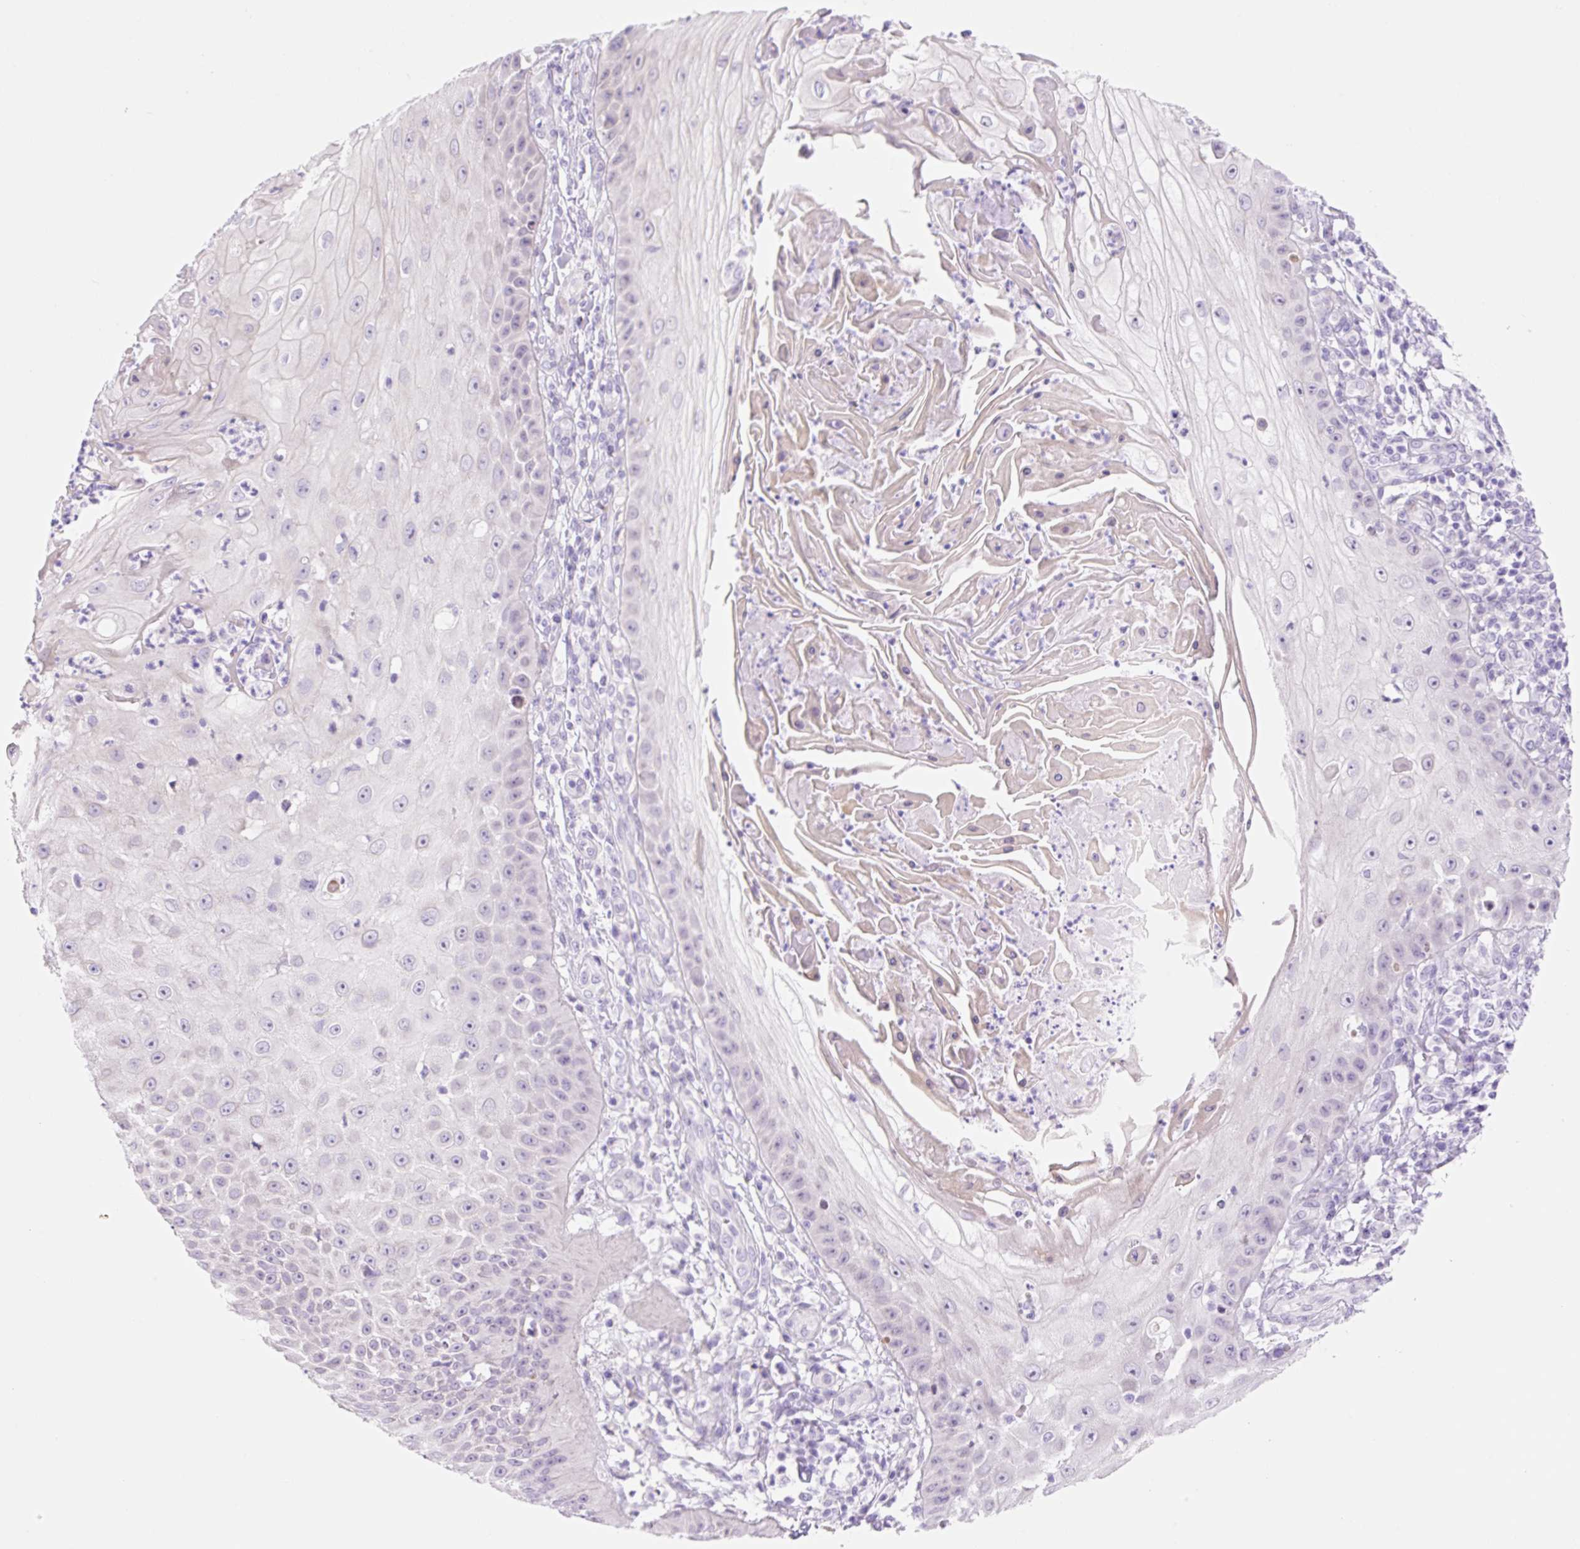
{"staining": {"intensity": "negative", "quantity": "none", "location": "none"}, "tissue": "skin cancer", "cell_type": "Tumor cells", "image_type": "cancer", "snomed": [{"axis": "morphology", "description": "Squamous cell carcinoma, NOS"}, {"axis": "topography", "description": "Skin"}], "caption": "Immunohistochemistry image of neoplastic tissue: skin squamous cell carcinoma stained with DAB (3,3'-diaminobenzidine) reveals no significant protein expression in tumor cells.", "gene": "ZNF121", "patient": {"sex": "male", "age": 70}}